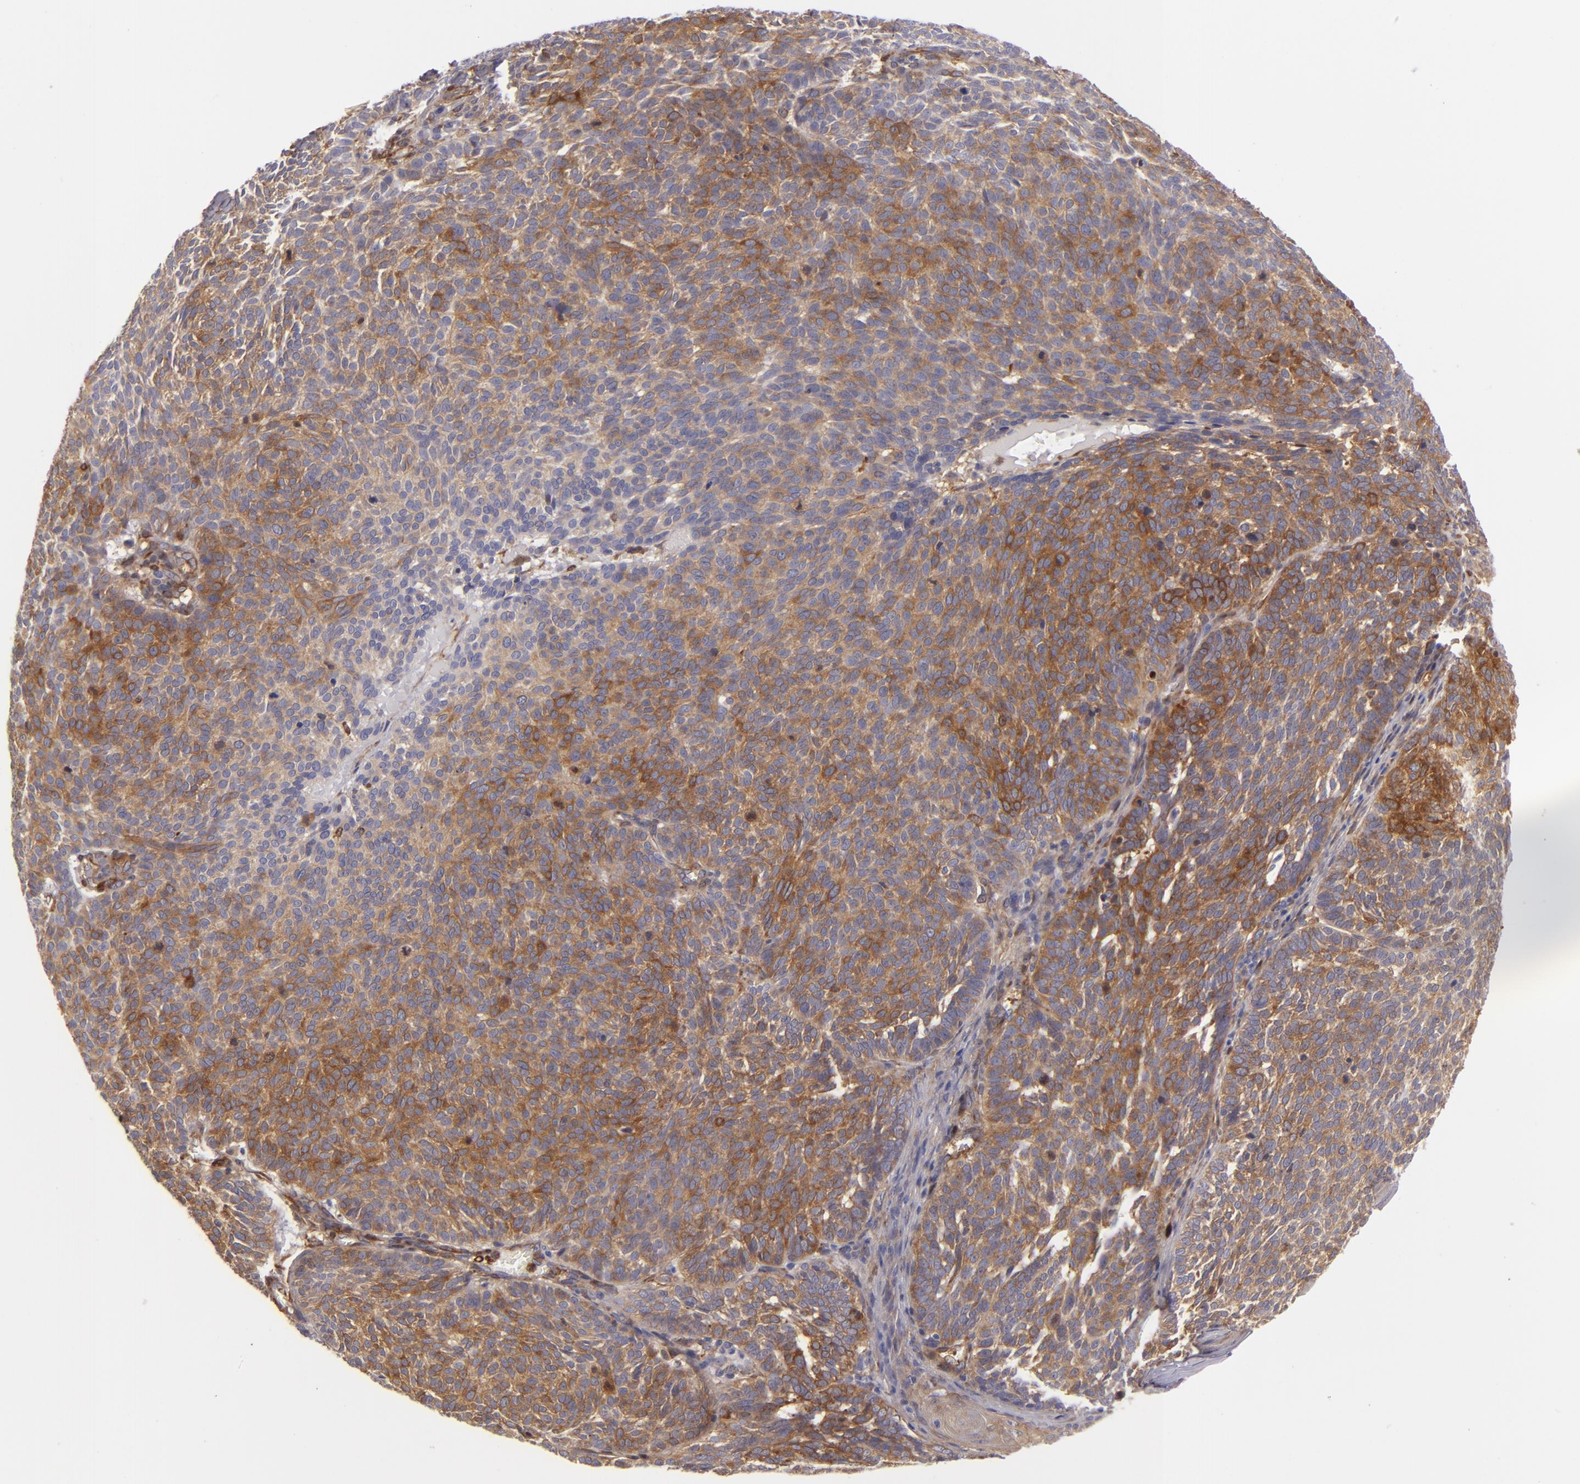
{"staining": {"intensity": "moderate", "quantity": ">75%", "location": "cytoplasmic/membranous"}, "tissue": "skin cancer", "cell_type": "Tumor cells", "image_type": "cancer", "snomed": [{"axis": "morphology", "description": "Basal cell carcinoma"}, {"axis": "topography", "description": "Skin"}], "caption": "Immunohistochemical staining of basal cell carcinoma (skin) displays medium levels of moderate cytoplasmic/membranous expression in approximately >75% of tumor cells.", "gene": "VCL", "patient": {"sex": "male", "age": 63}}